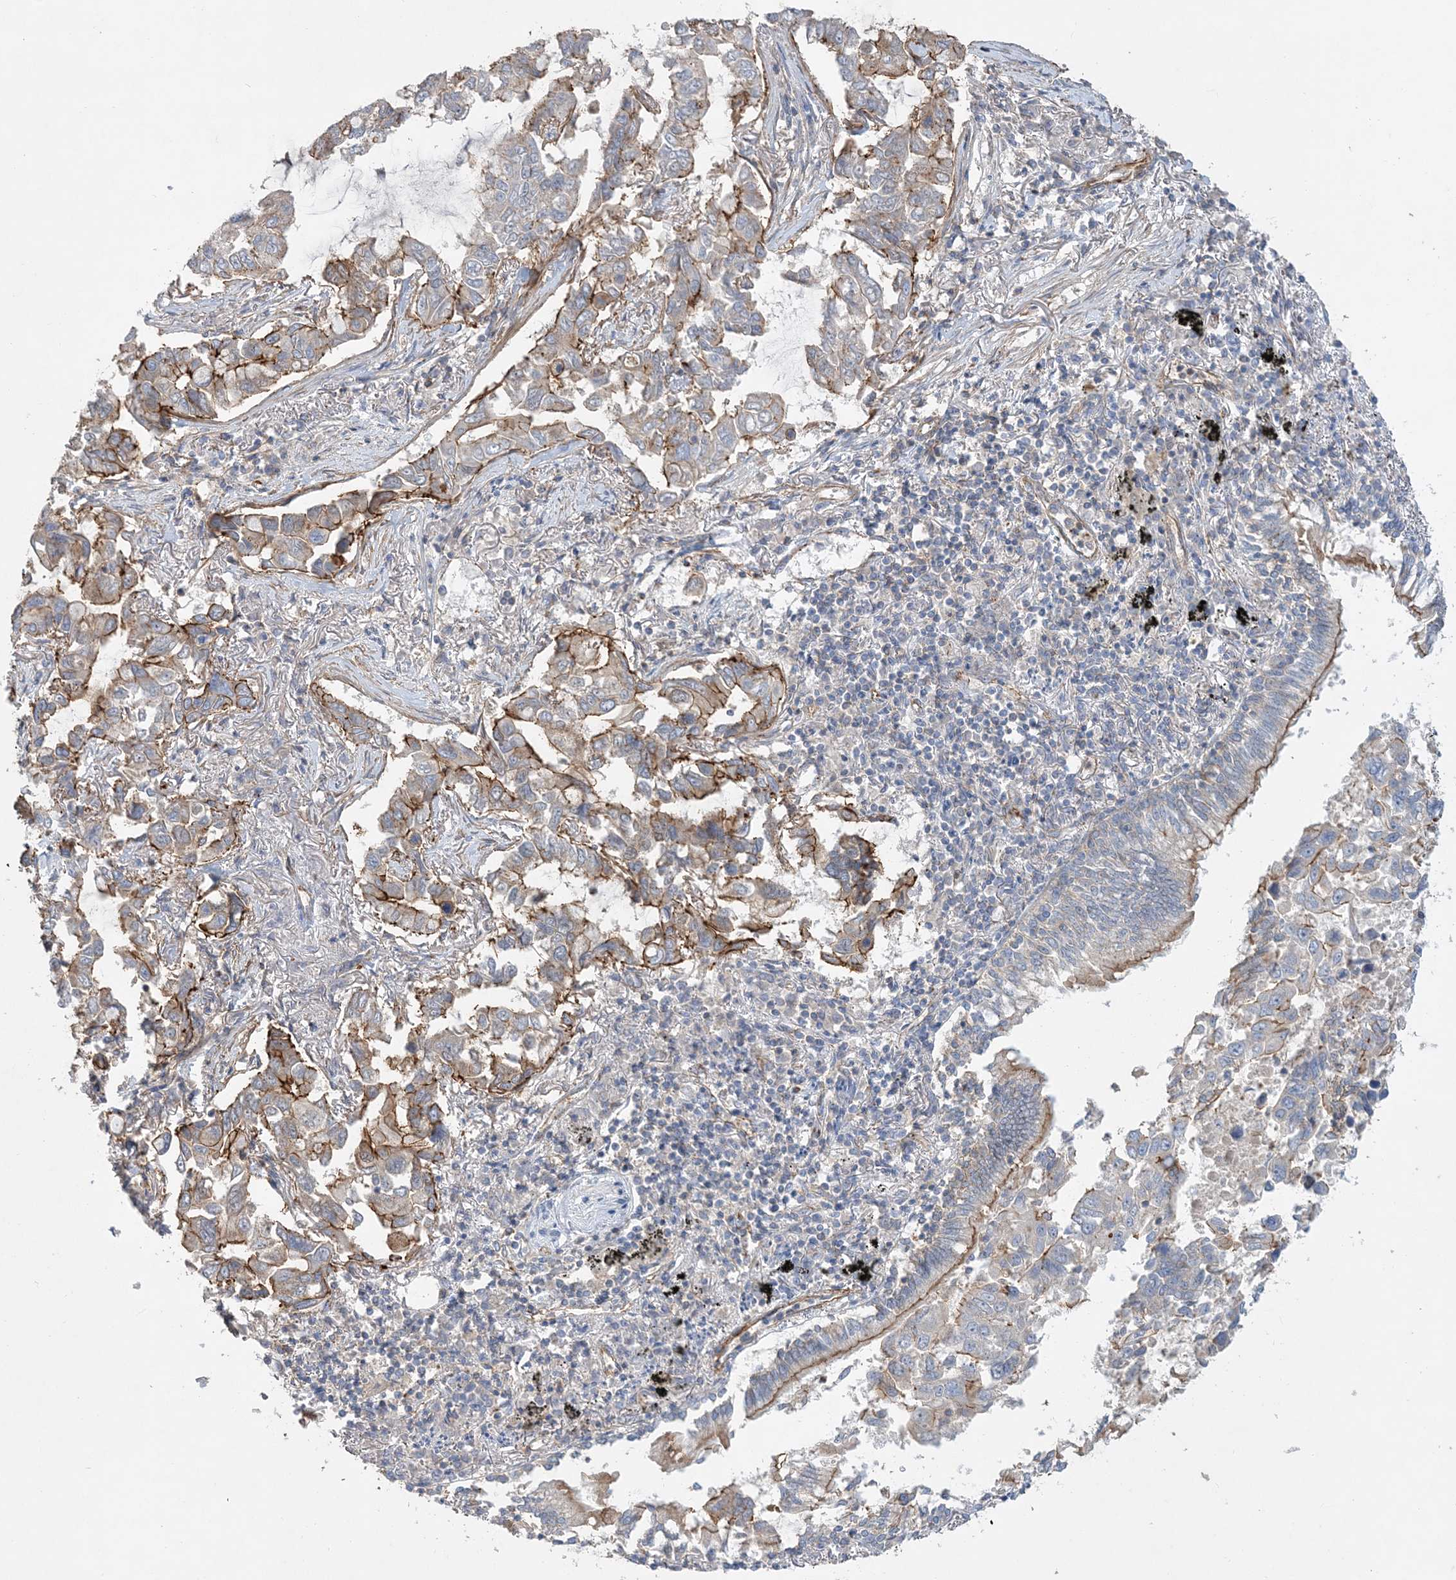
{"staining": {"intensity": "moderate", "quantity": "25%-75%", "location": "cytoplasmic/membranous"}, "tissue": "lung cancer", "cell_type": "Tumor cells", "image_type": "cancer", "snomed": [{"axis": "morphology", "description": "Adenocarcinoma, NOS"}, {"axis": "topography", "description": "Lung"}], "caption": "An image of lung cancer stained for a protein displays moderate cytoplasmic/membranous brown staining in tumor cells.", "gene": "PIGC", "patient": {"sex": "male", "age": 64}}